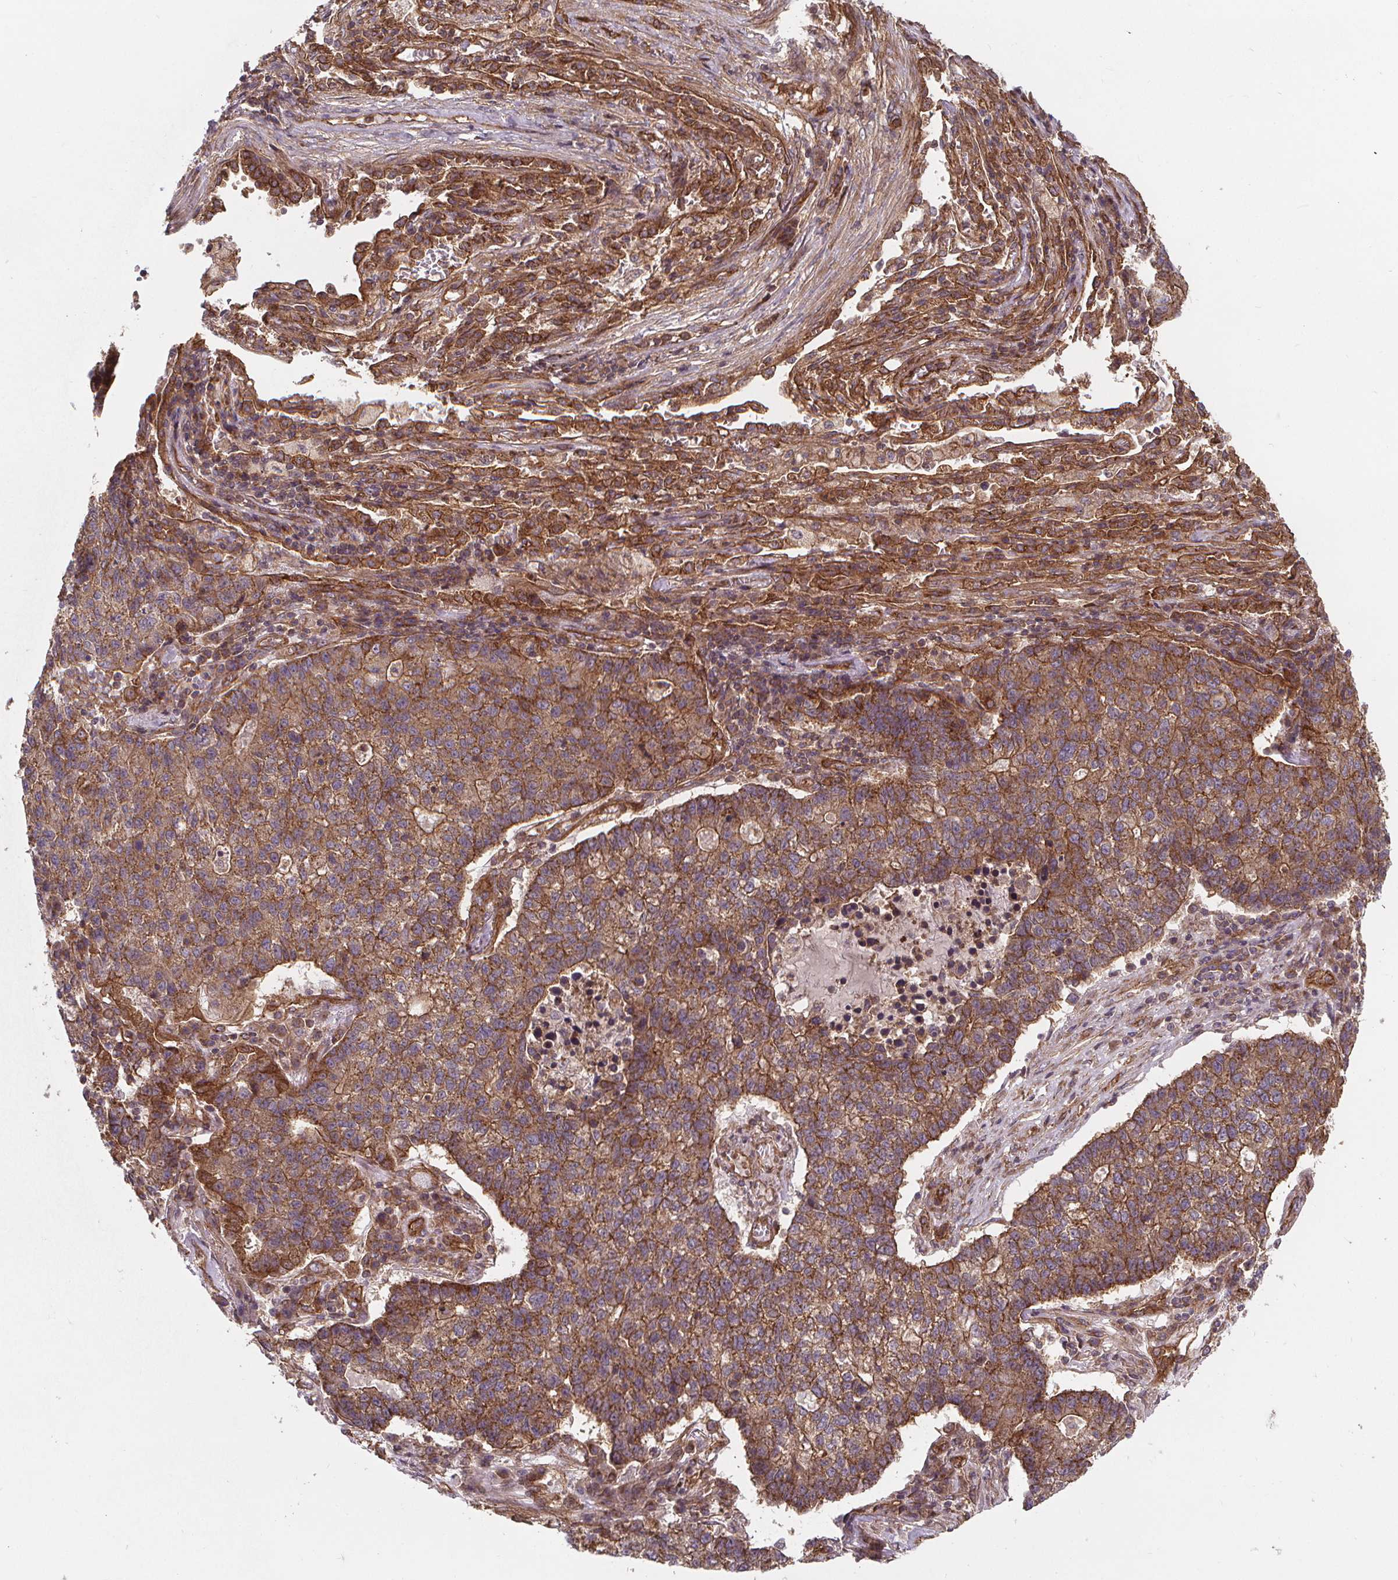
{"staining": {"intensity": "moderate", "quantity": ">75%", "location": "cytoplasmic/membranous"}, "tissue": "lung cancer", "cell_type": "Tumor cells", "image_type": "cancer", "snomed": [{"axis": "morphology", "description": "Adenocarcinoma, NOS"}, {"axis": "topography", "description": "Lung"}], "caption": "About >75% of tumor cells in human lung cancer (adenocarcinoma) exhibit moderate cytoplasmic/membranous protein positivity as visualized by brown immunohistochemical staining.", "gene": "CLINT1", "patient": {"sex": "male", "age": 57}}